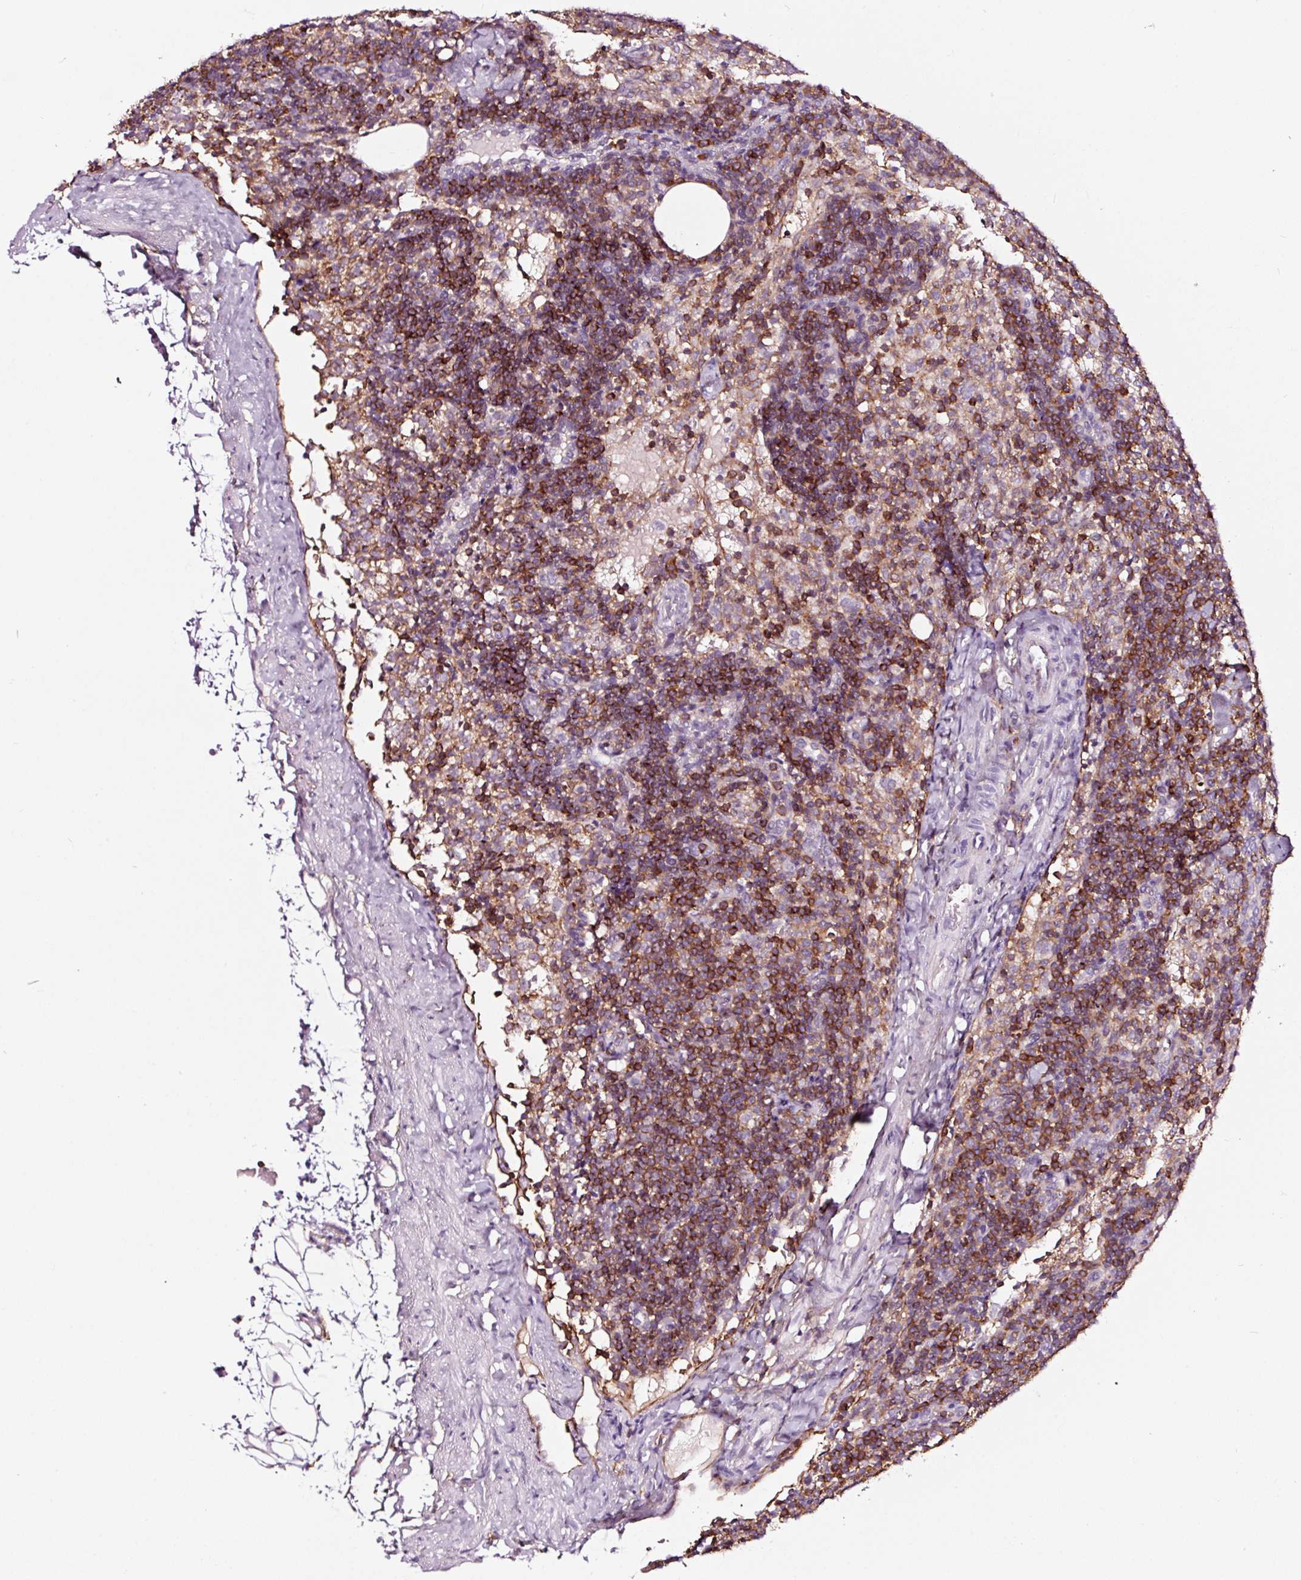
{"staining": {"intensity": "moderate", "quantity": ">75%", "location": "cytoplasmic/membranous"}, "tissue": "lymph node", "cell_type": "Germinal center cells", "image_type": "normal", "snomed": [{"axis": "morphology", "description": "Normal tissue, NOS"}, {"axis": "topography", "description": "Lymph node"}], "caption": "Lymph node was stained to show a protein in brown. There is medium levels of moderate cytoplasmic/membranous staining in approximately >75% of germinal center cells. Ihc stains the protein in brown and the nuclei are stained blue.", "gene": "ADD3", "patient": {"sex": "female", "age": 52}}